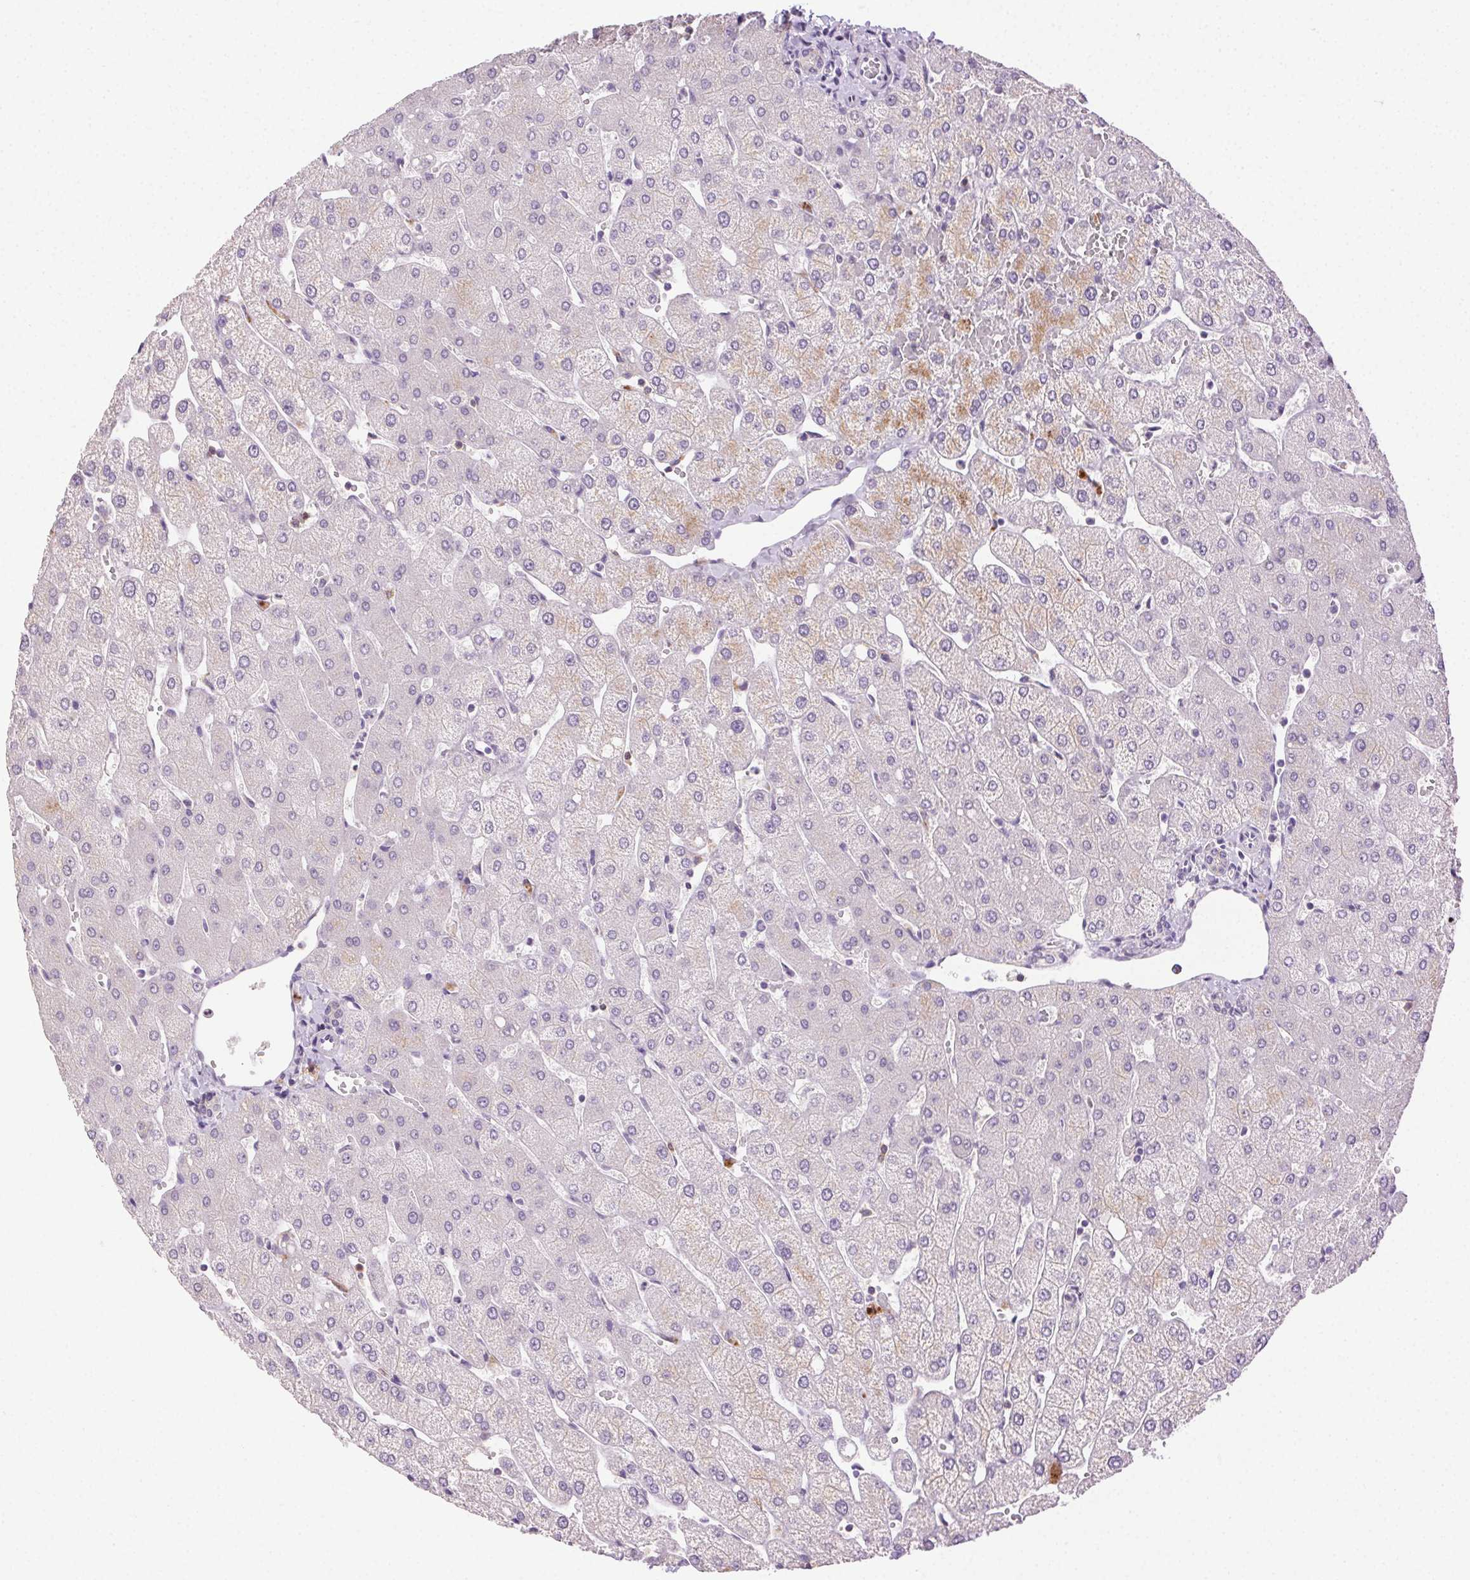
{"staining": {"intensity": "negative", "quantity": "none", "location": "none"}, "tissue": "liver", "cell_type": "Cholangiocytes", "image_type": "normal", "snomed": [{"axis": "morphology", "description": "Normal tissue, NOS"}, {"axis": "topography", "description": "Liver"}], "caption": "Immunohistochemical staining of normal liver demonstrates no significant positivity in cholangiocytes. (DAB immunohistochemistry (IHC) with hematoxylin counter stain).", "gene": "AKAP5", "patient": {"sex": "female", "age": 54}}